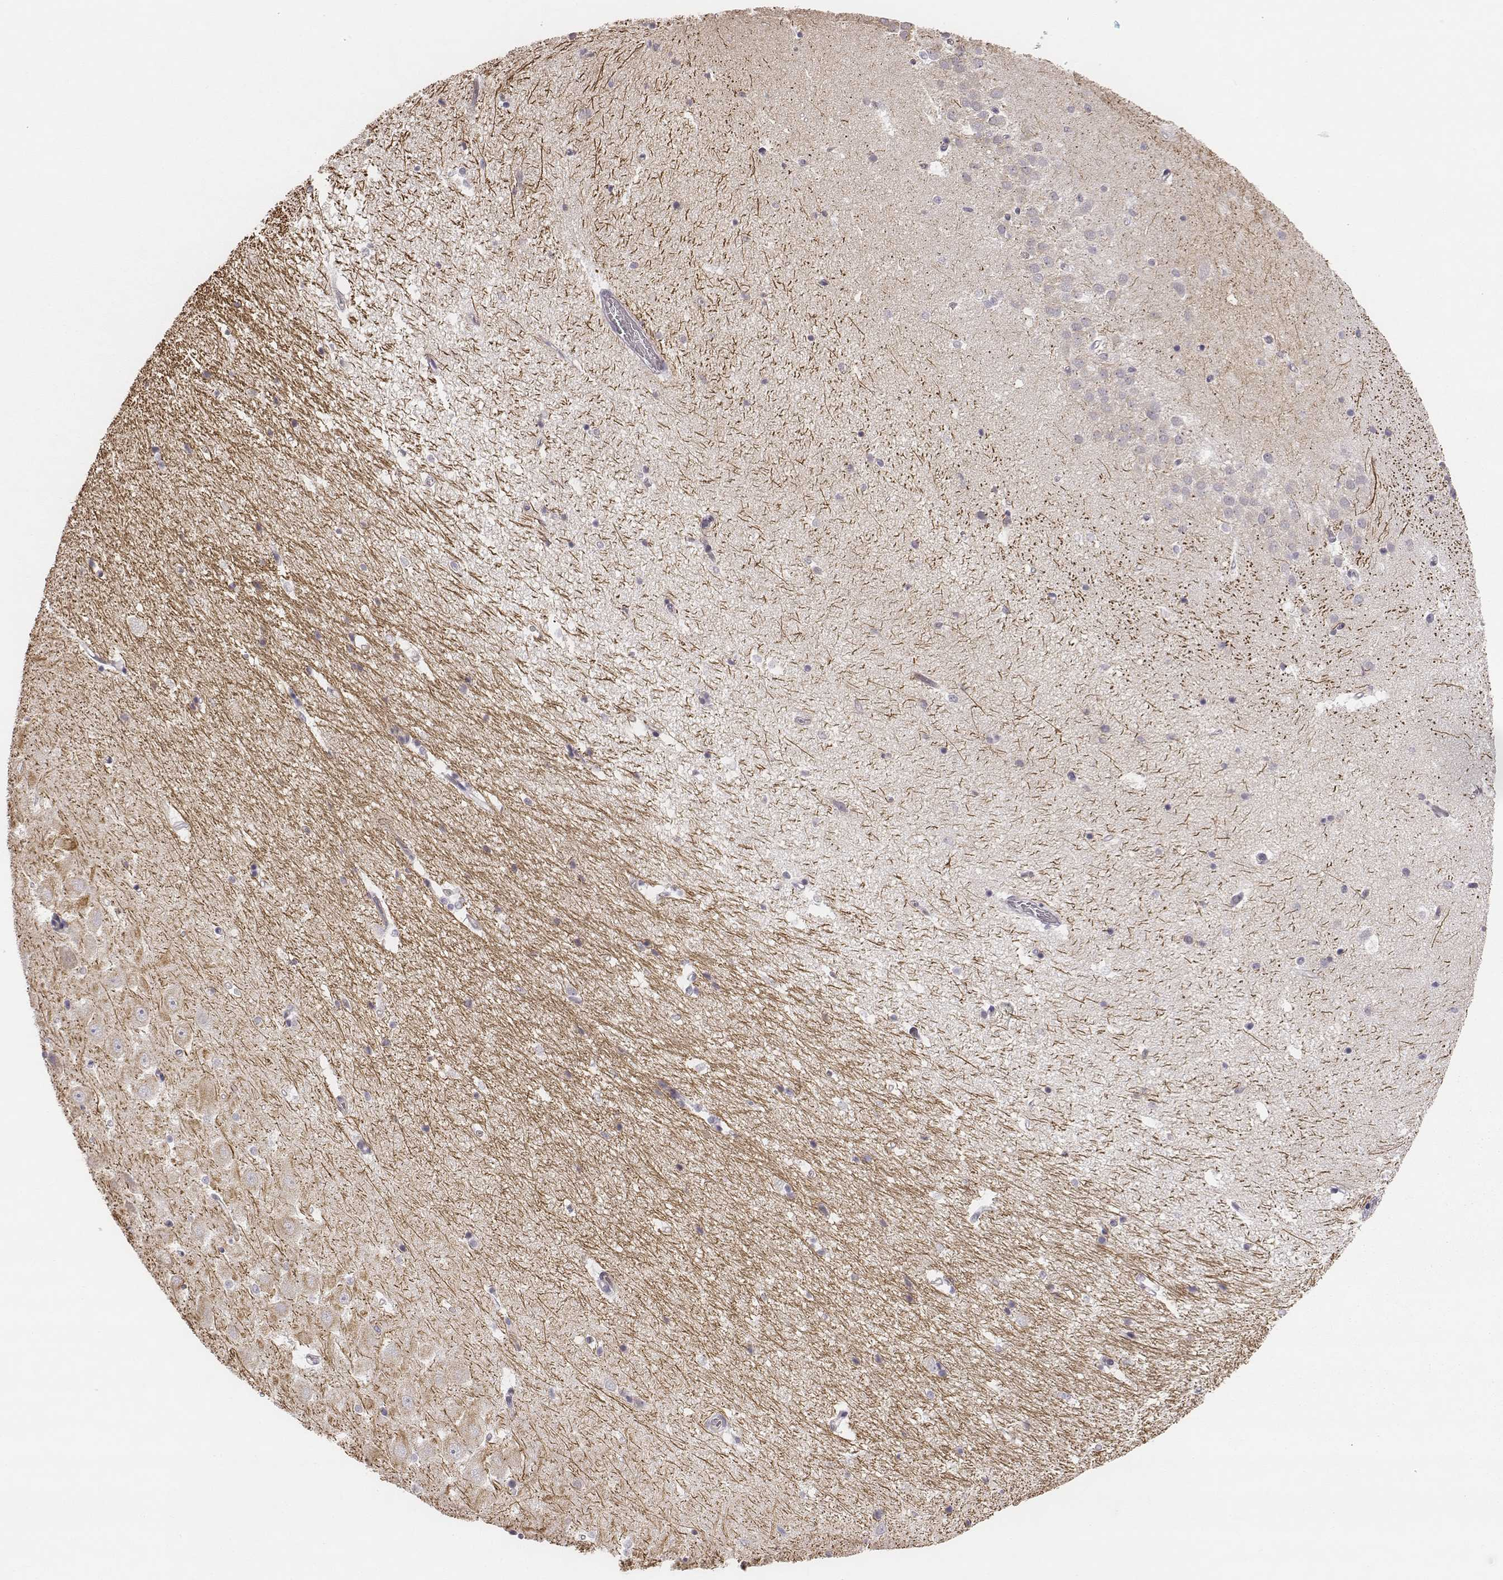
{"staining": {"intensity": "negative", "quantity": "none", "location": "none"}, "tissue": "hippocampus", "cell_type": "Glial cells", "image_type": "normal", "snomed": [{"axis": "morphology", "description": "Normal tissue, NOS"}, {"axis": "topography", "description": "Hippocampus"}], "caption": "DAB immunohistochemical staining of unremarkable hippocampus displays no significant positivity in glial cells.", "gene": "KCNJ12", "patient": {"sex": "male", "age": 44}}